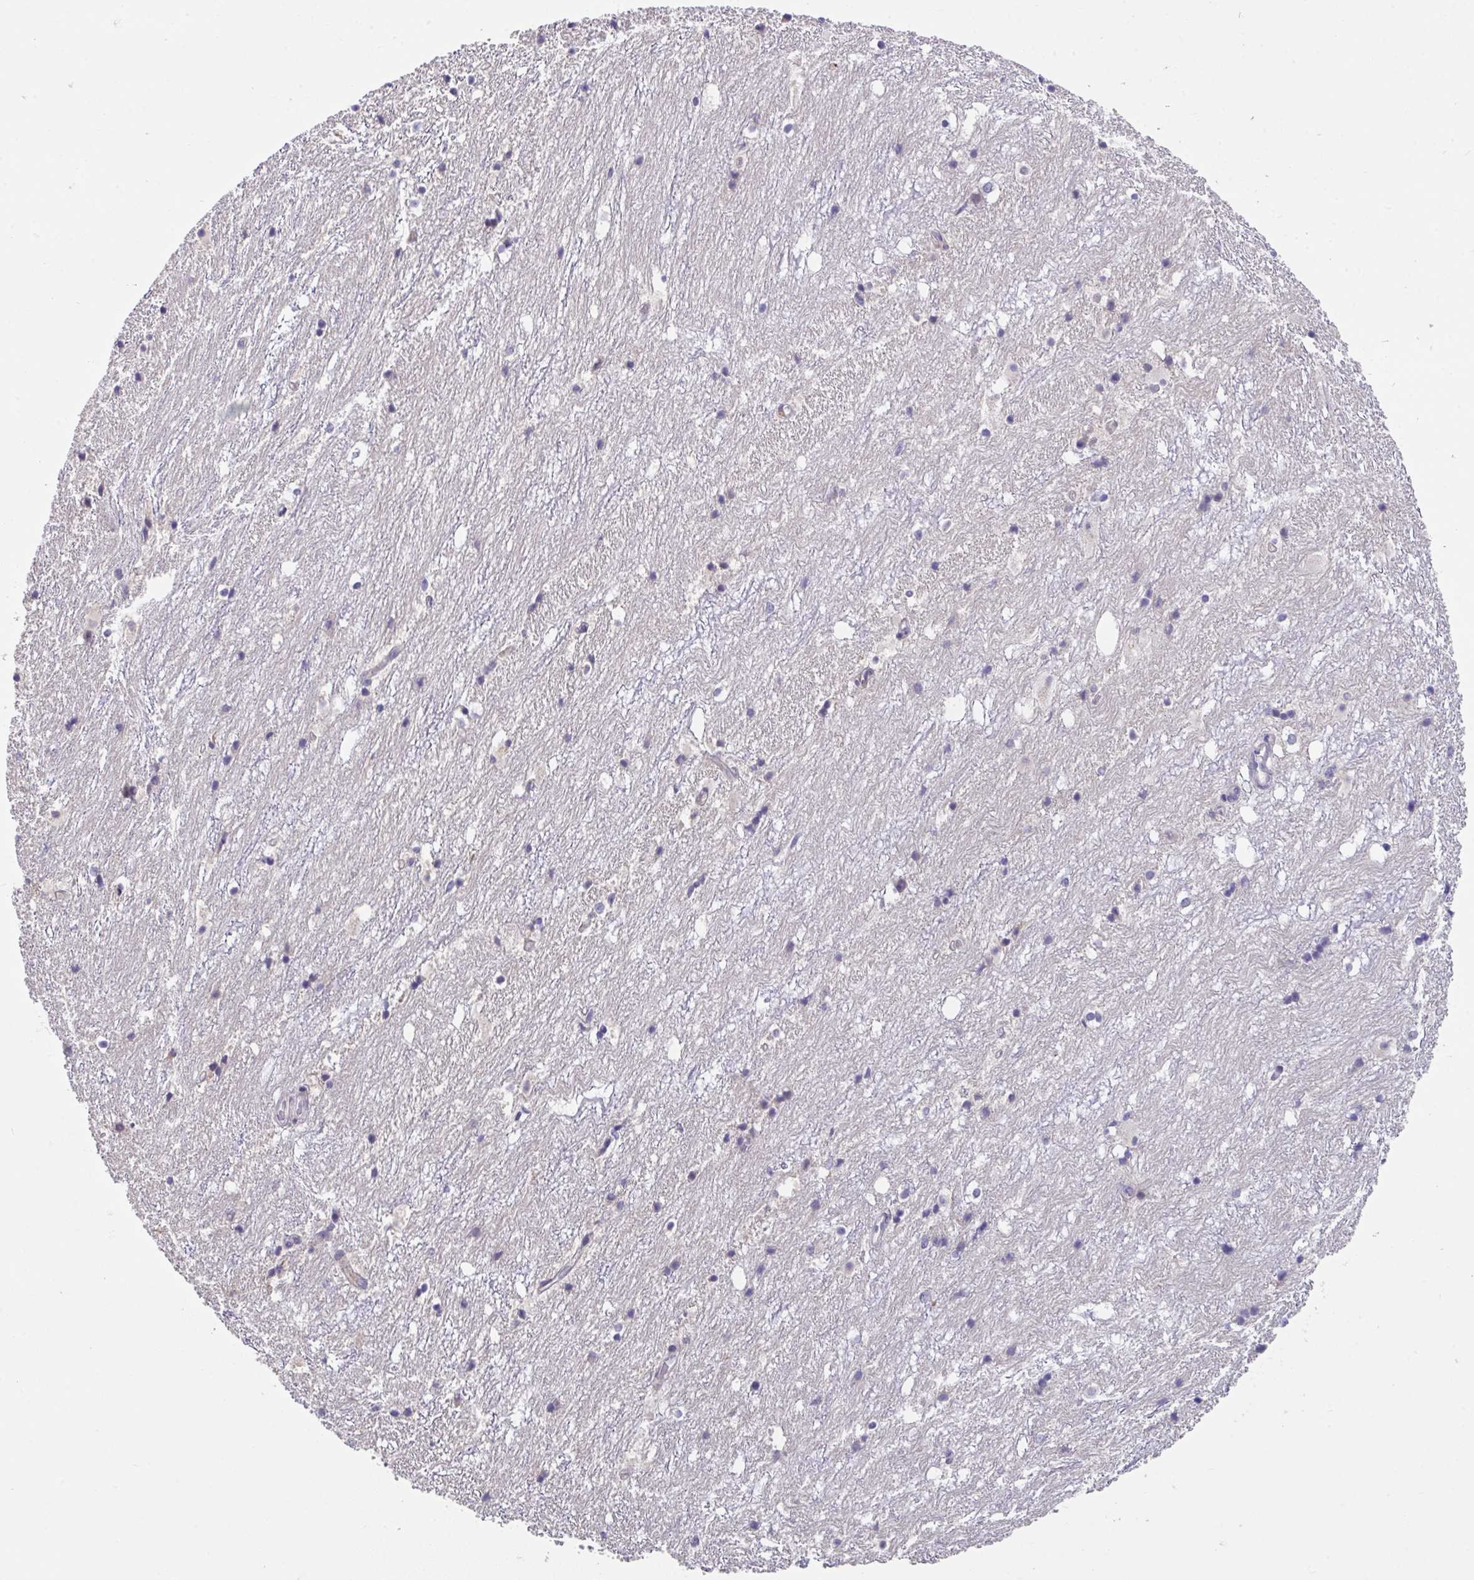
{"staining": {"intensity": "negative", "quantity": "none", "location": "none"}, "tissue": "hippocampus", "cell_type": "Glial cells", "image_type": "normal", "snomed": [{"axis": "morphology", "description": "Normal tissue, NOS"}, {"axis": "topography", "description": "Hippocampus"}], "caption": "Immunohistochemical staining of benign human hippocampus exhibits no significant staining in glial cells. The staining was performed using DAB (3,3'-diaminobenzidine) to visualize the protein expression in brown, while the nuclei were stained in blue with hematoxylin (Magnification: 20x).", "gene": "SUSD4", "patient": {"sex": "female", "age": 52}}